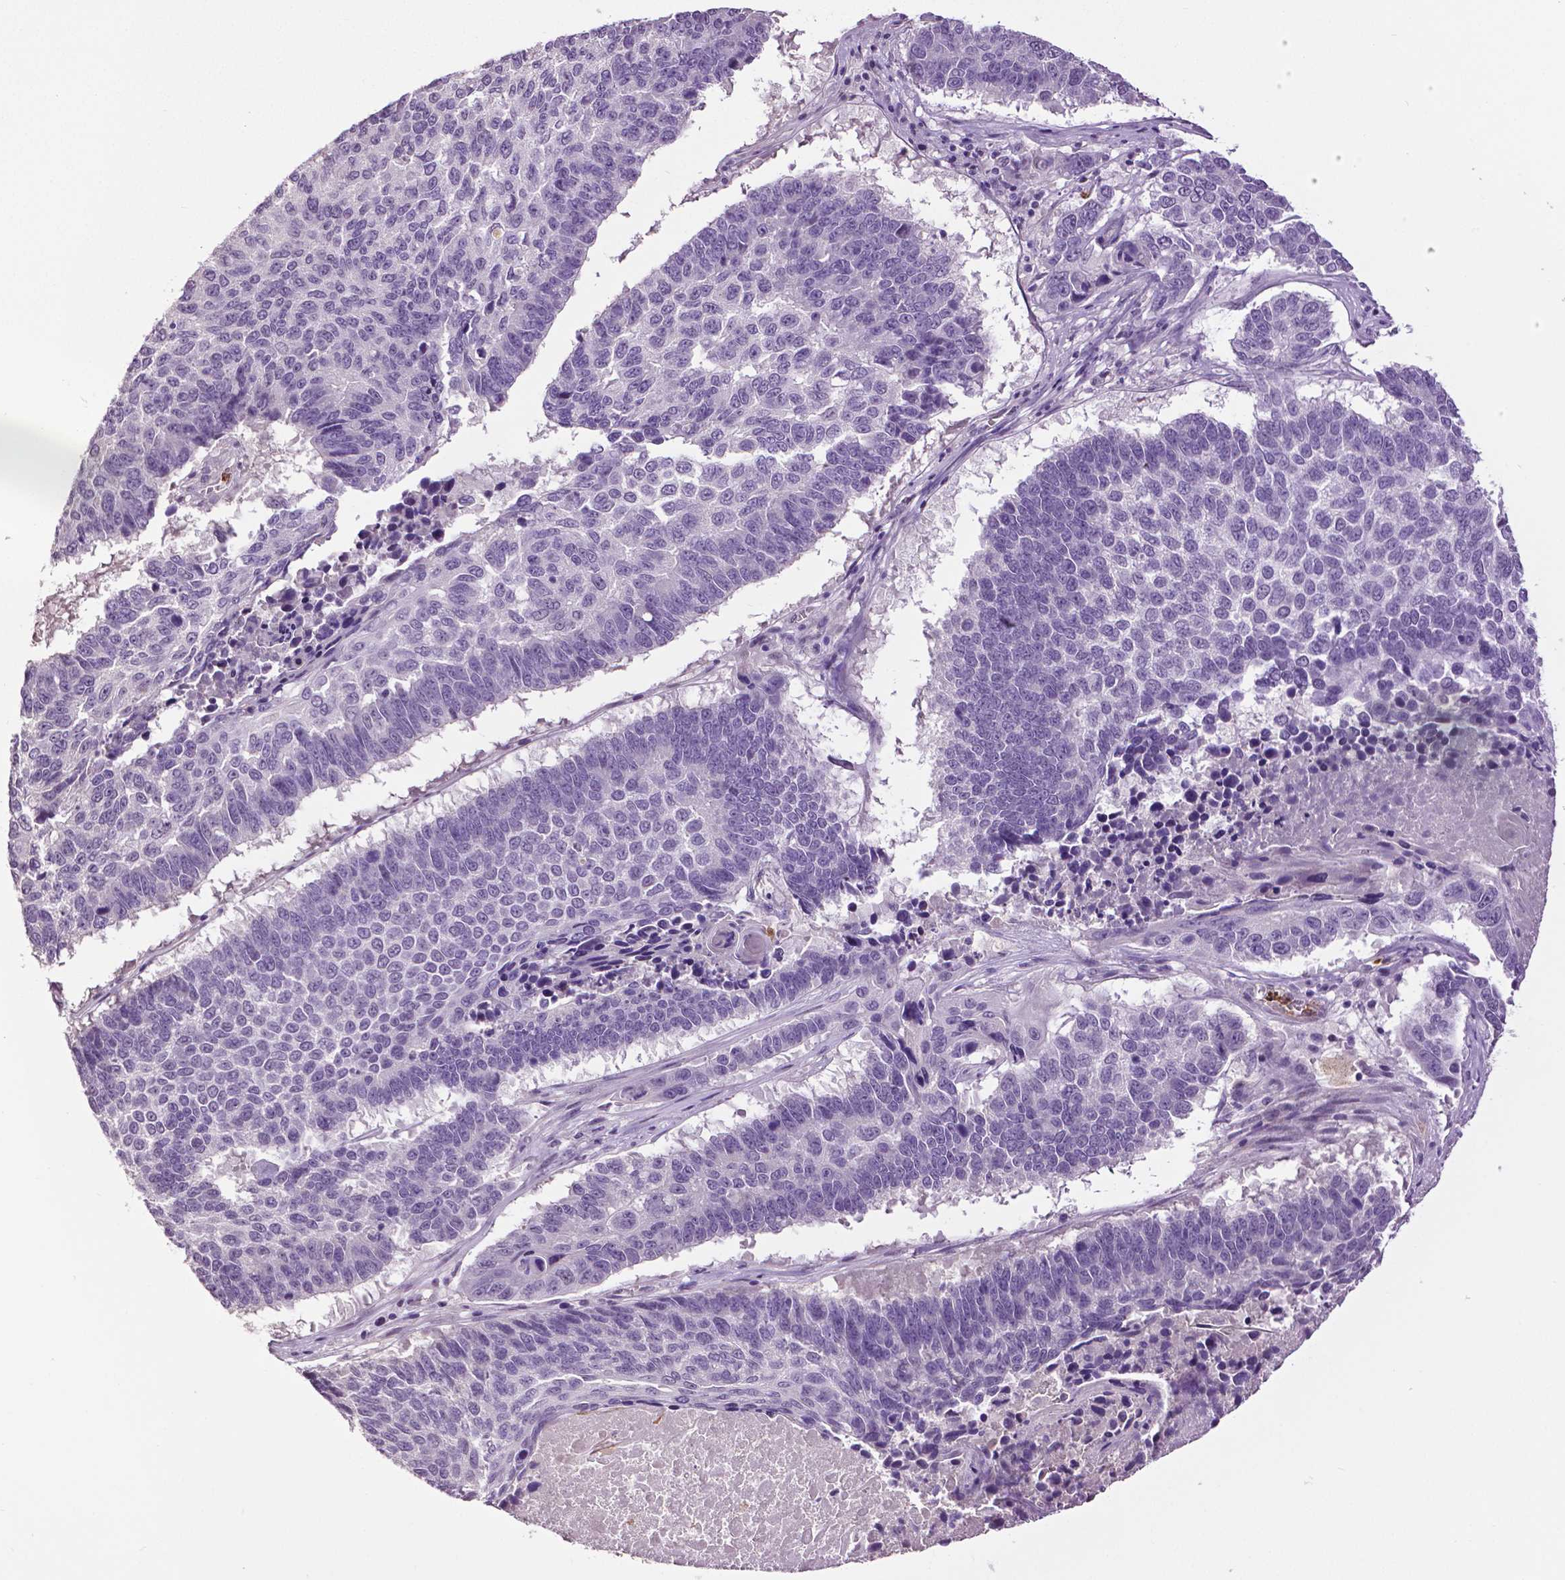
{"staining": {"intensity": "negative", "quantity": "none", "location": "none"}, "tissue": "lung cancer", "cell_type": "Tumor cells", "image_type": "cancer", "snomed": [{"axis": "morphology", "description": "Squamous cell carcinoma, NOS"}, {"axis": "topography", "description": "Lung"}], "caption": "Tumor cells are negative for protein expression in human lung cancer (squamous cell carcinoma).", "gene": "PTPN5", "patient": {"sex": "male", "age": 73}}